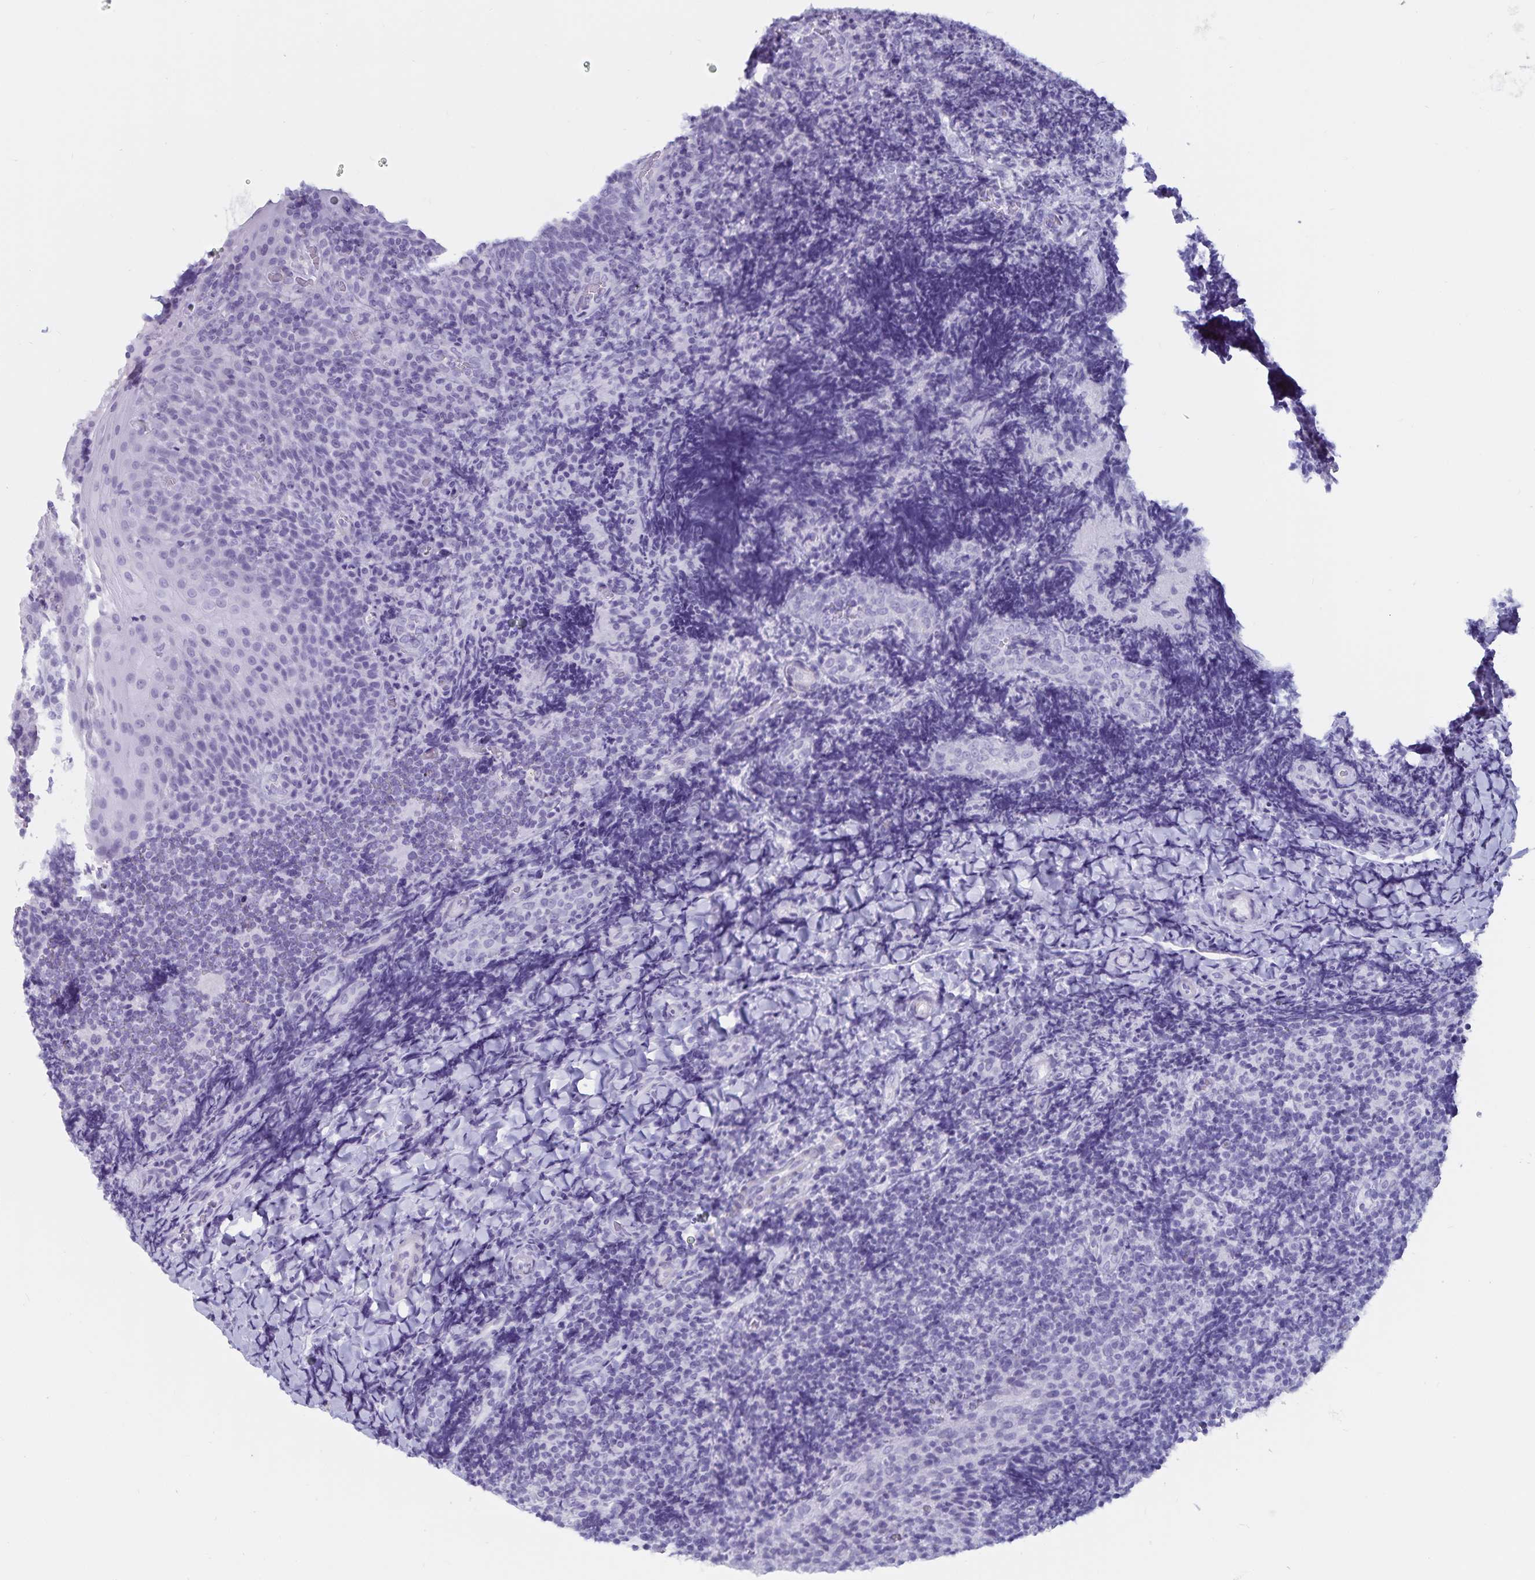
{"staining": {"intensity": "negative", "quantity": "none", "location": "none"}, "tissue": "tonsil", "cell_type": "Germinal center cells", "image_type": "normal", "snomed": [{"axis": "morphology", "description": "Normal tissue, NOS"}, {"axis": "topography", "description": "Tonsil"}], "caption": "Immunohistochemistry (IHC) of normal human tonsil exhibits no expression in germinal center cells.", "gene": "GPR137", "patient": {"sex": "male", "age": 17}}